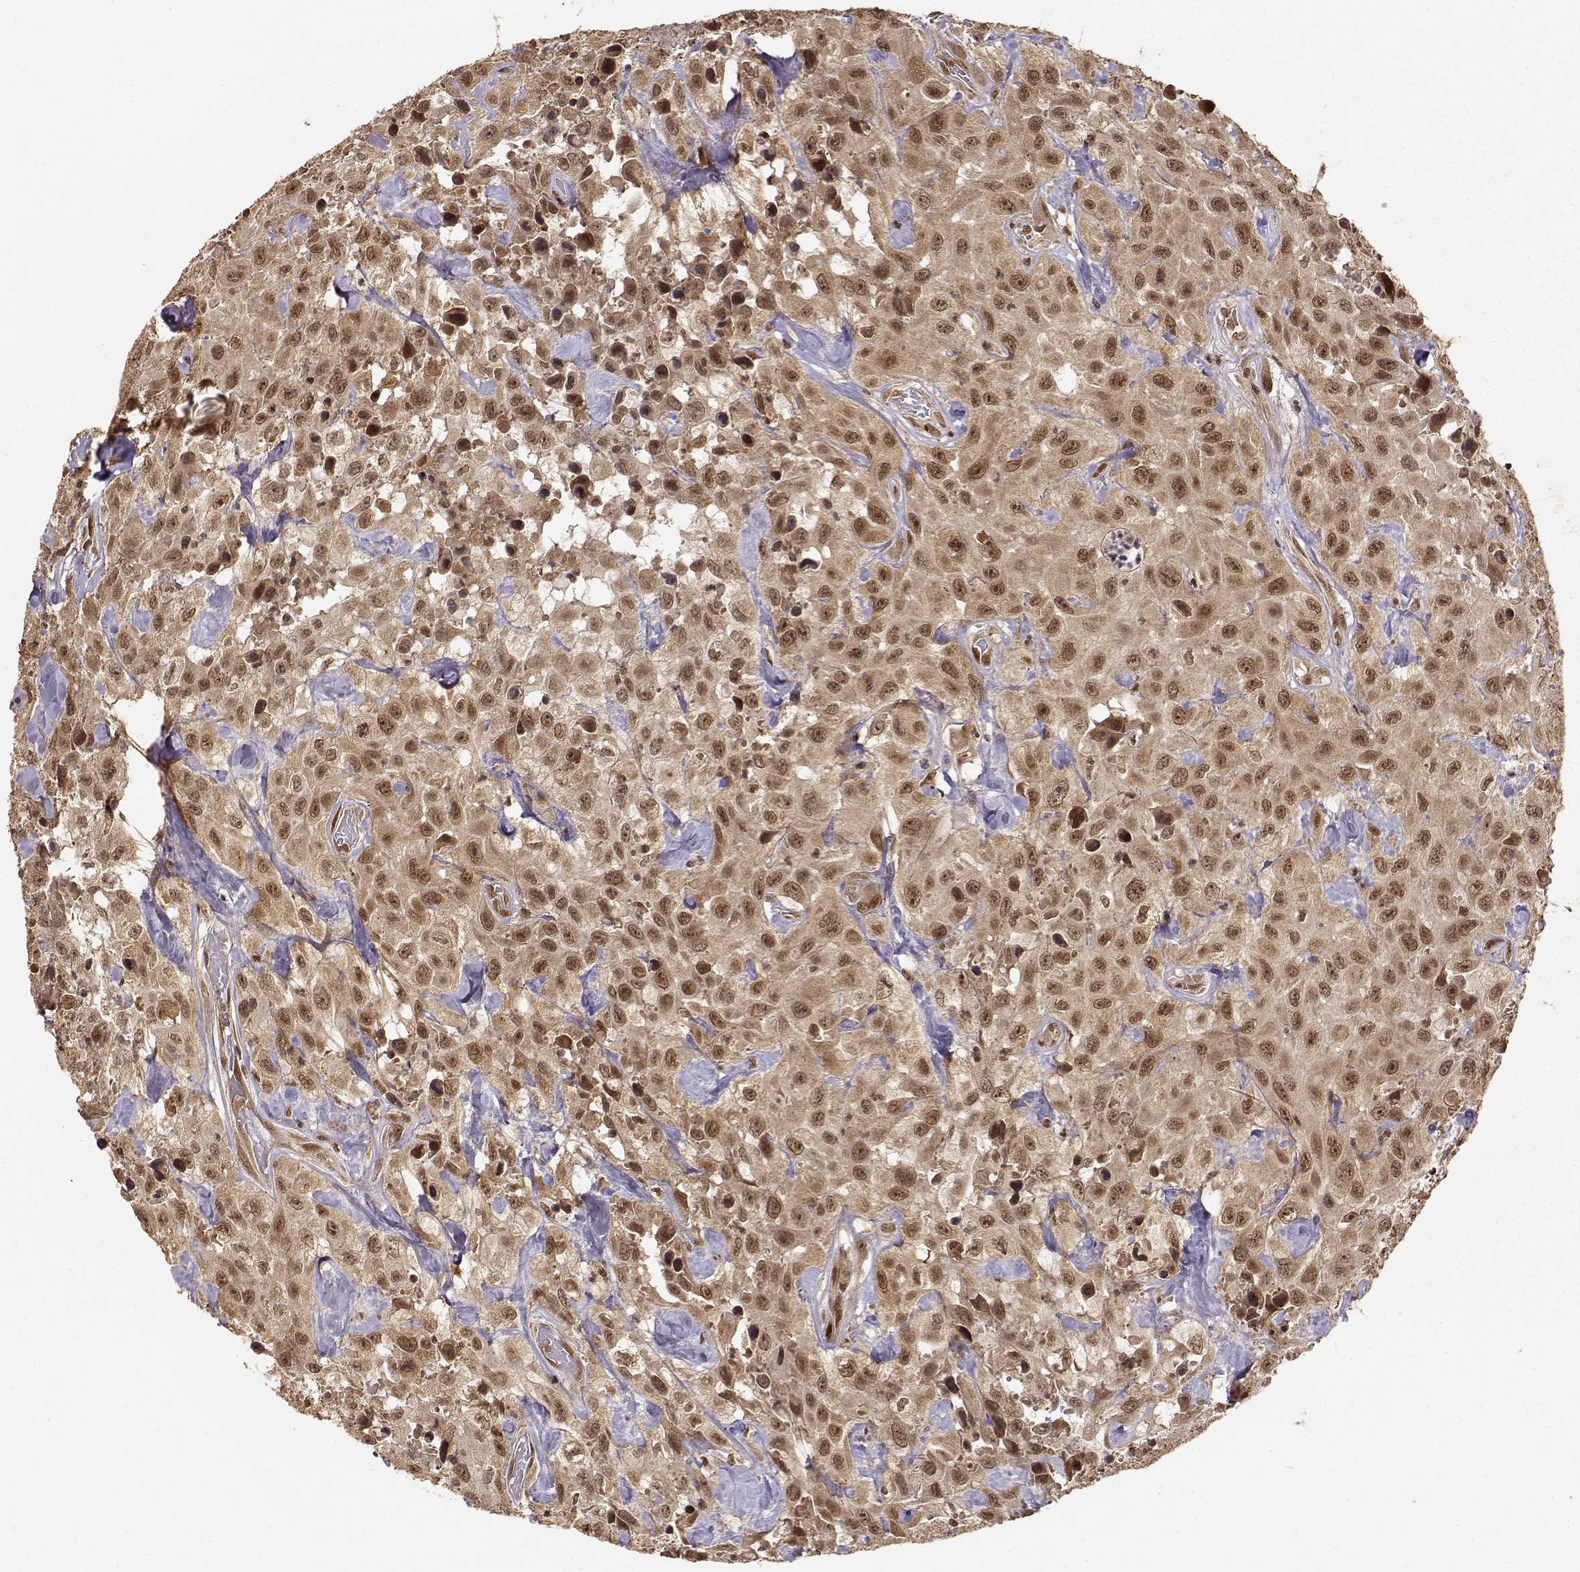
{"staining": {"intensity": "strong", "quantity": ">75%", "location": "cytoplasmic/membranous,nuclear"}, "tissue": "urothelial cancer", "cell_type": "Tumor cells", "image_type": "cancer", "snomed": [{"axis": "morphology", "description": "Urothelial carcinoma, High grade"}, {"axis": "topography", "description": "Urinary bladder"}], "caption": "Urothelial cancer stained for a protein (brown) exhibits strong cytoplasmic/membranous and nuclear positive positivity in approximately >75% of tumor cells.", "gene": "MAEA", "patient": {"sex": "male", "age": 79}}